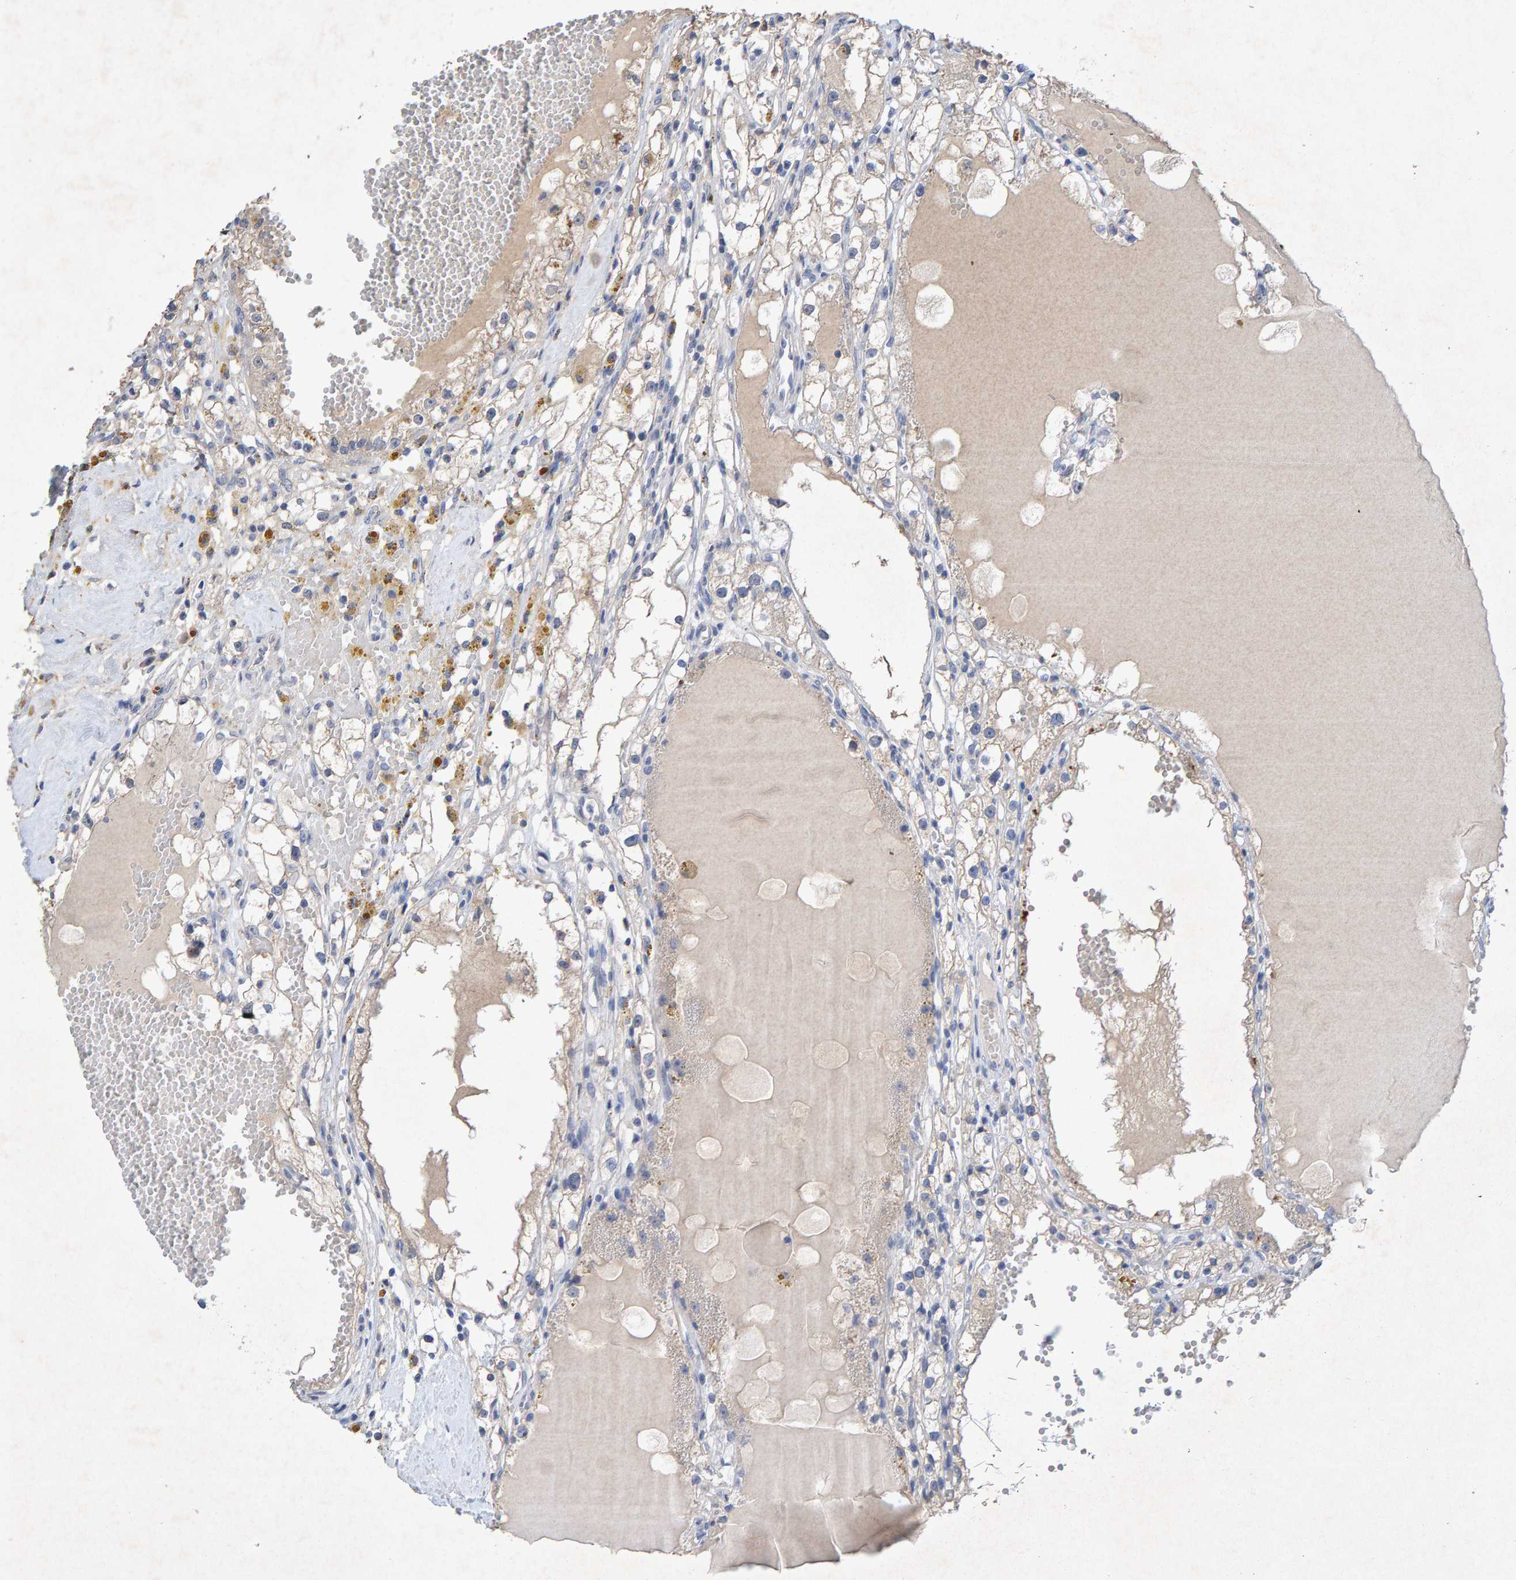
{"staining": {"intensity": "weak", "quantity": "<25%", "location": "cytoplasmic/membranous"}, "tissue": "renal cancer", "cell_type": "Tumor cells", "image_type": "cancer", "snomed": [{"axis": "morphology", "description": "Adenocarcinoma, NOS"}, {"axis": "topography", "description": "Kidney"}], "caption": "IHC of renal cancer demonstrates no expression in tumor cells.", "gene": "CTH", "patient": {"sex": "male", "age": 56}}